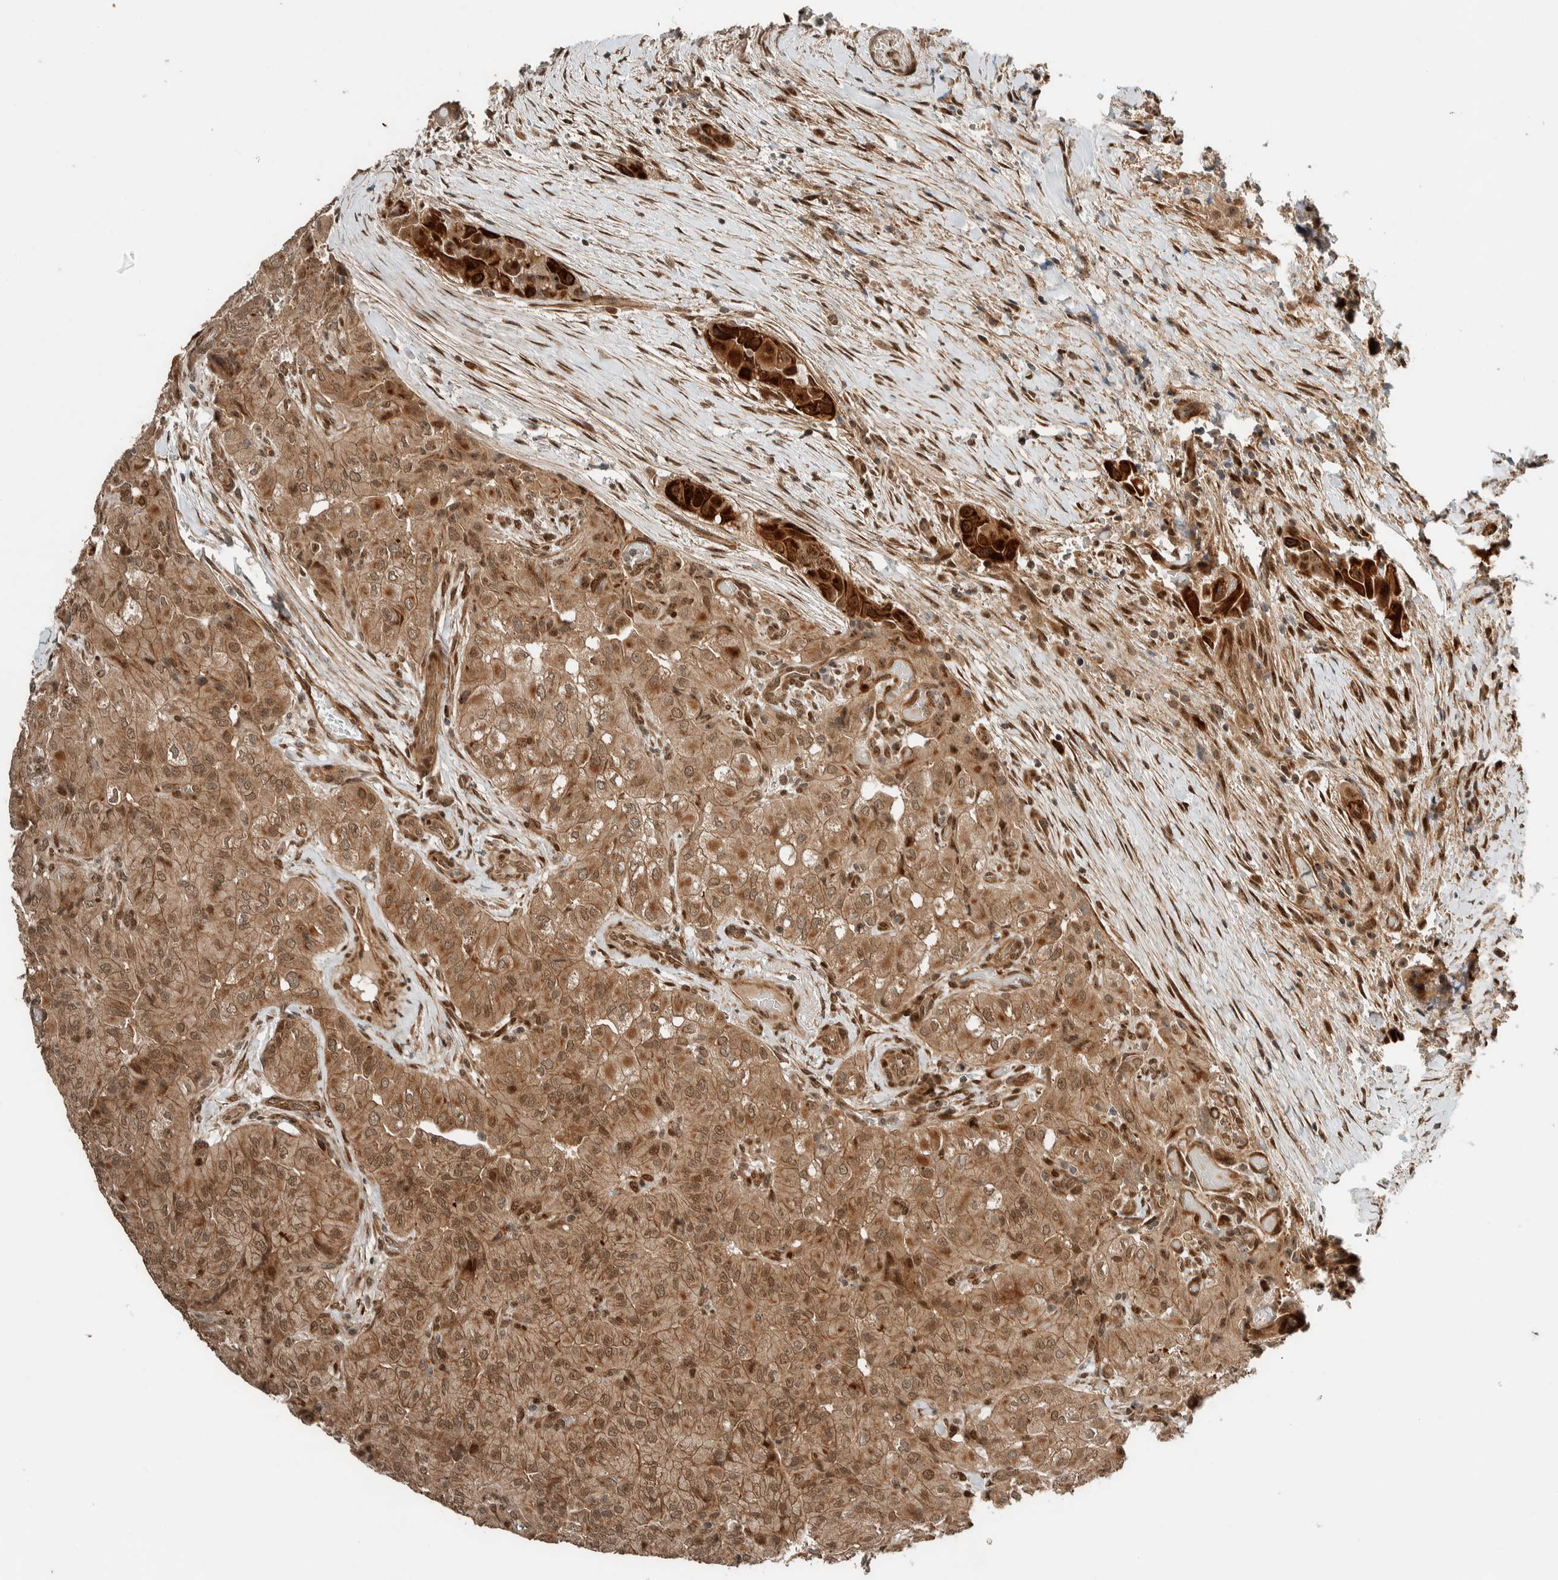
{"staining": {"intensity": "moderate", "quantity": ">75%", "location": "cytoplasmic/membranous,nuclear"}, "tissue": "thyroid cancer", "cell_type": "Tumor cells", "image_type": "cancer", "snomed": [{"axis": "morphology", "description": "Papillary adenocarcinoma, NOS"}, {"axis": "topography", "description": "Thyroid gland"}], "caption": "Approximately >75% of tumor cells in human thyroid papillary adenocarcinoma show moderate cytoplasmic/membranous and nuclear protein staining as visualized by brown immunohistochemical staining.", "gene": "STXBP4", "patient": {"sex": "female", "age": 59}}